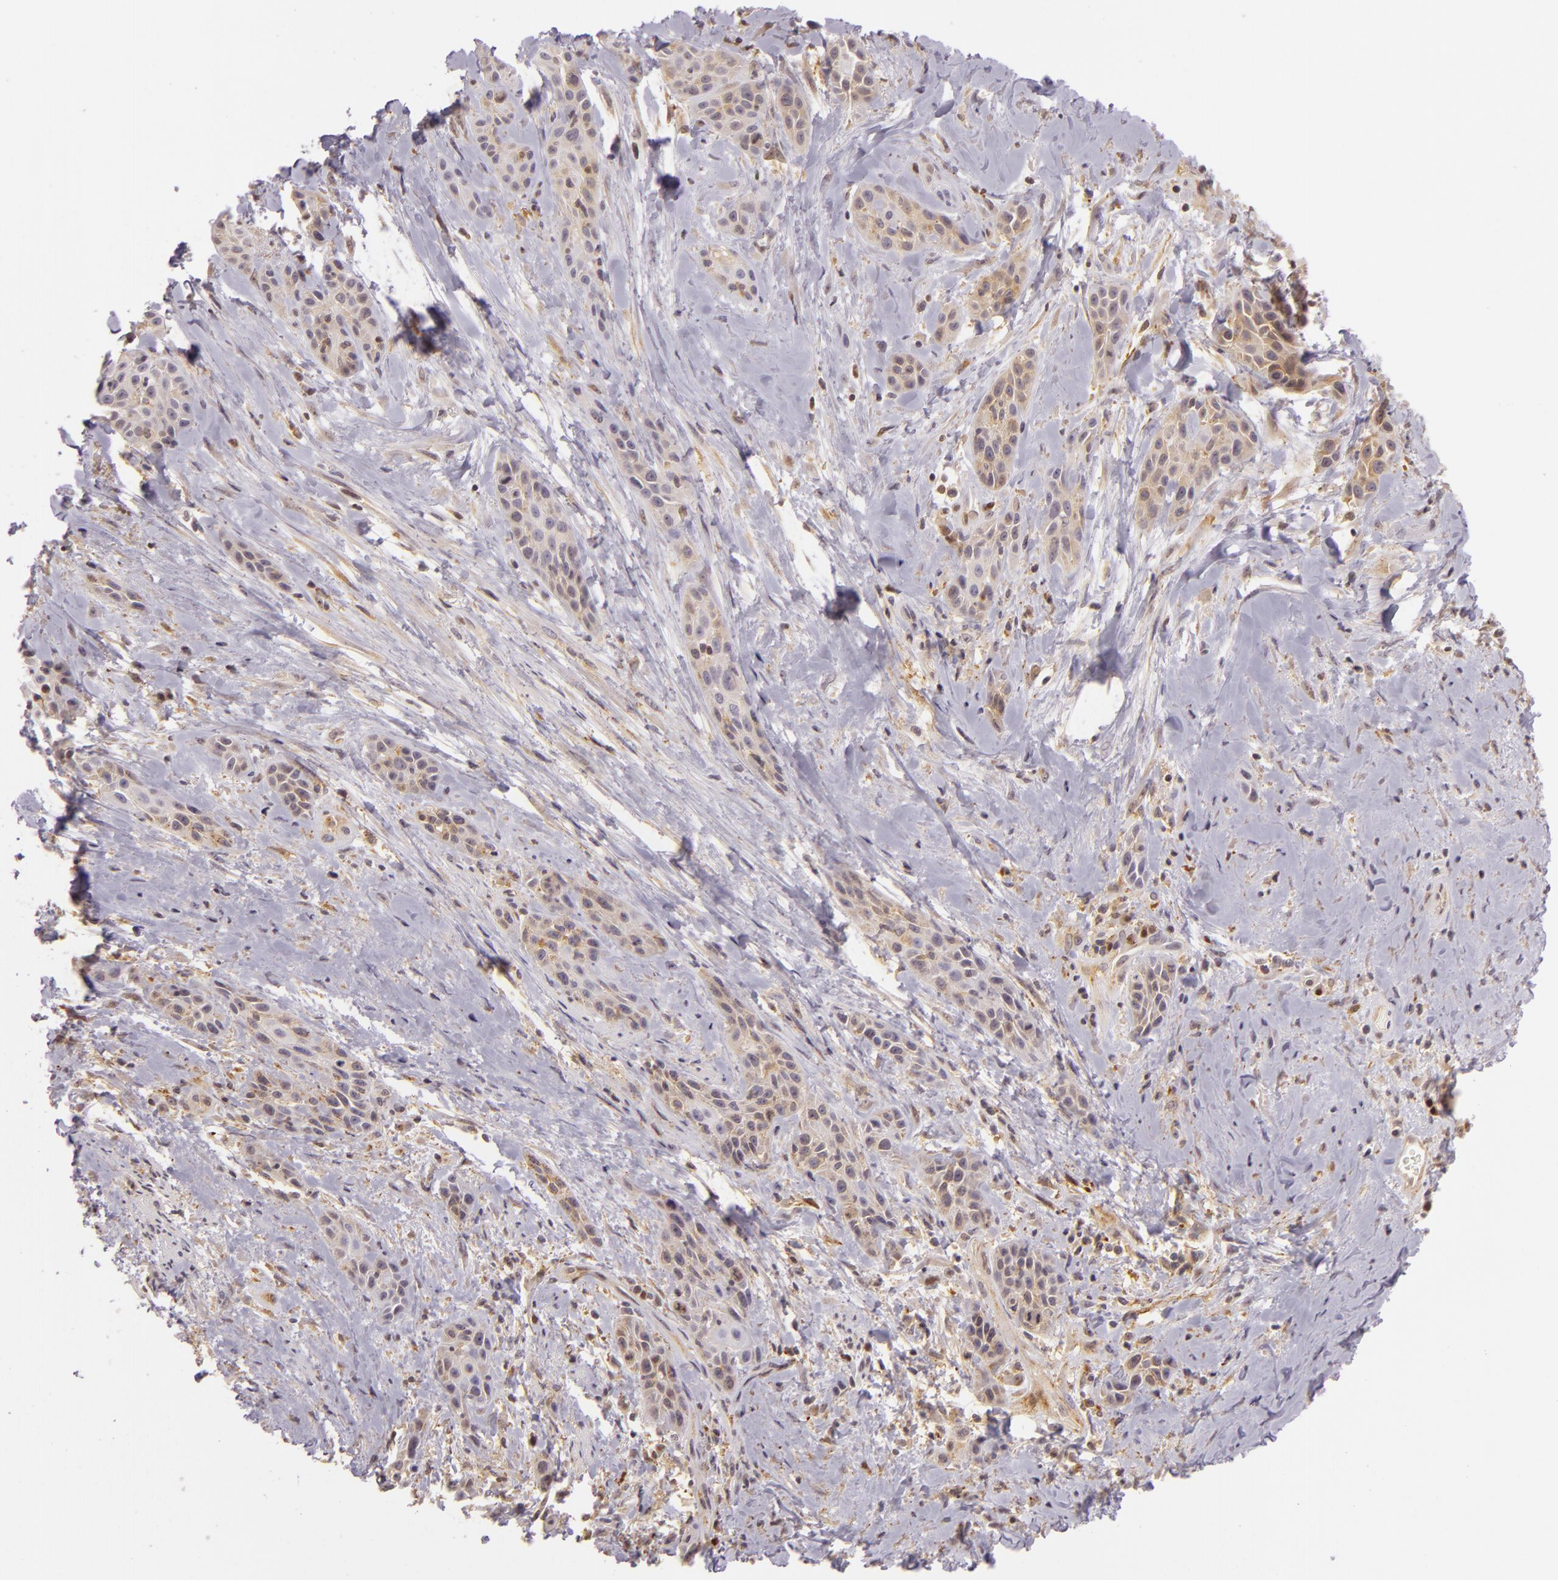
{"staining": {"intensity": "weak", "quantity": "<25%", "location": "cytoplasmic/membranous"}, "tissue": "skin cancer", "cell_type": "Tumor cells", "image_type": "cancer", "snomed": [{"axis": "morphology", "description": "Squamous cell carcinoma, NOS"}, {"axis": "topography", "description": "Skin"}, {"axis": "topography", "description": "Anal"}], "caption": "This photomicrograph is of skin squamous cell carcinoma stained with immunohistochemistry to label a protein in brown with the nuclei are counter-stained blue. There is no staining in tumor cells.", "gene": "IMPDH1", "patient": {"sex": "male", "age": 64}}